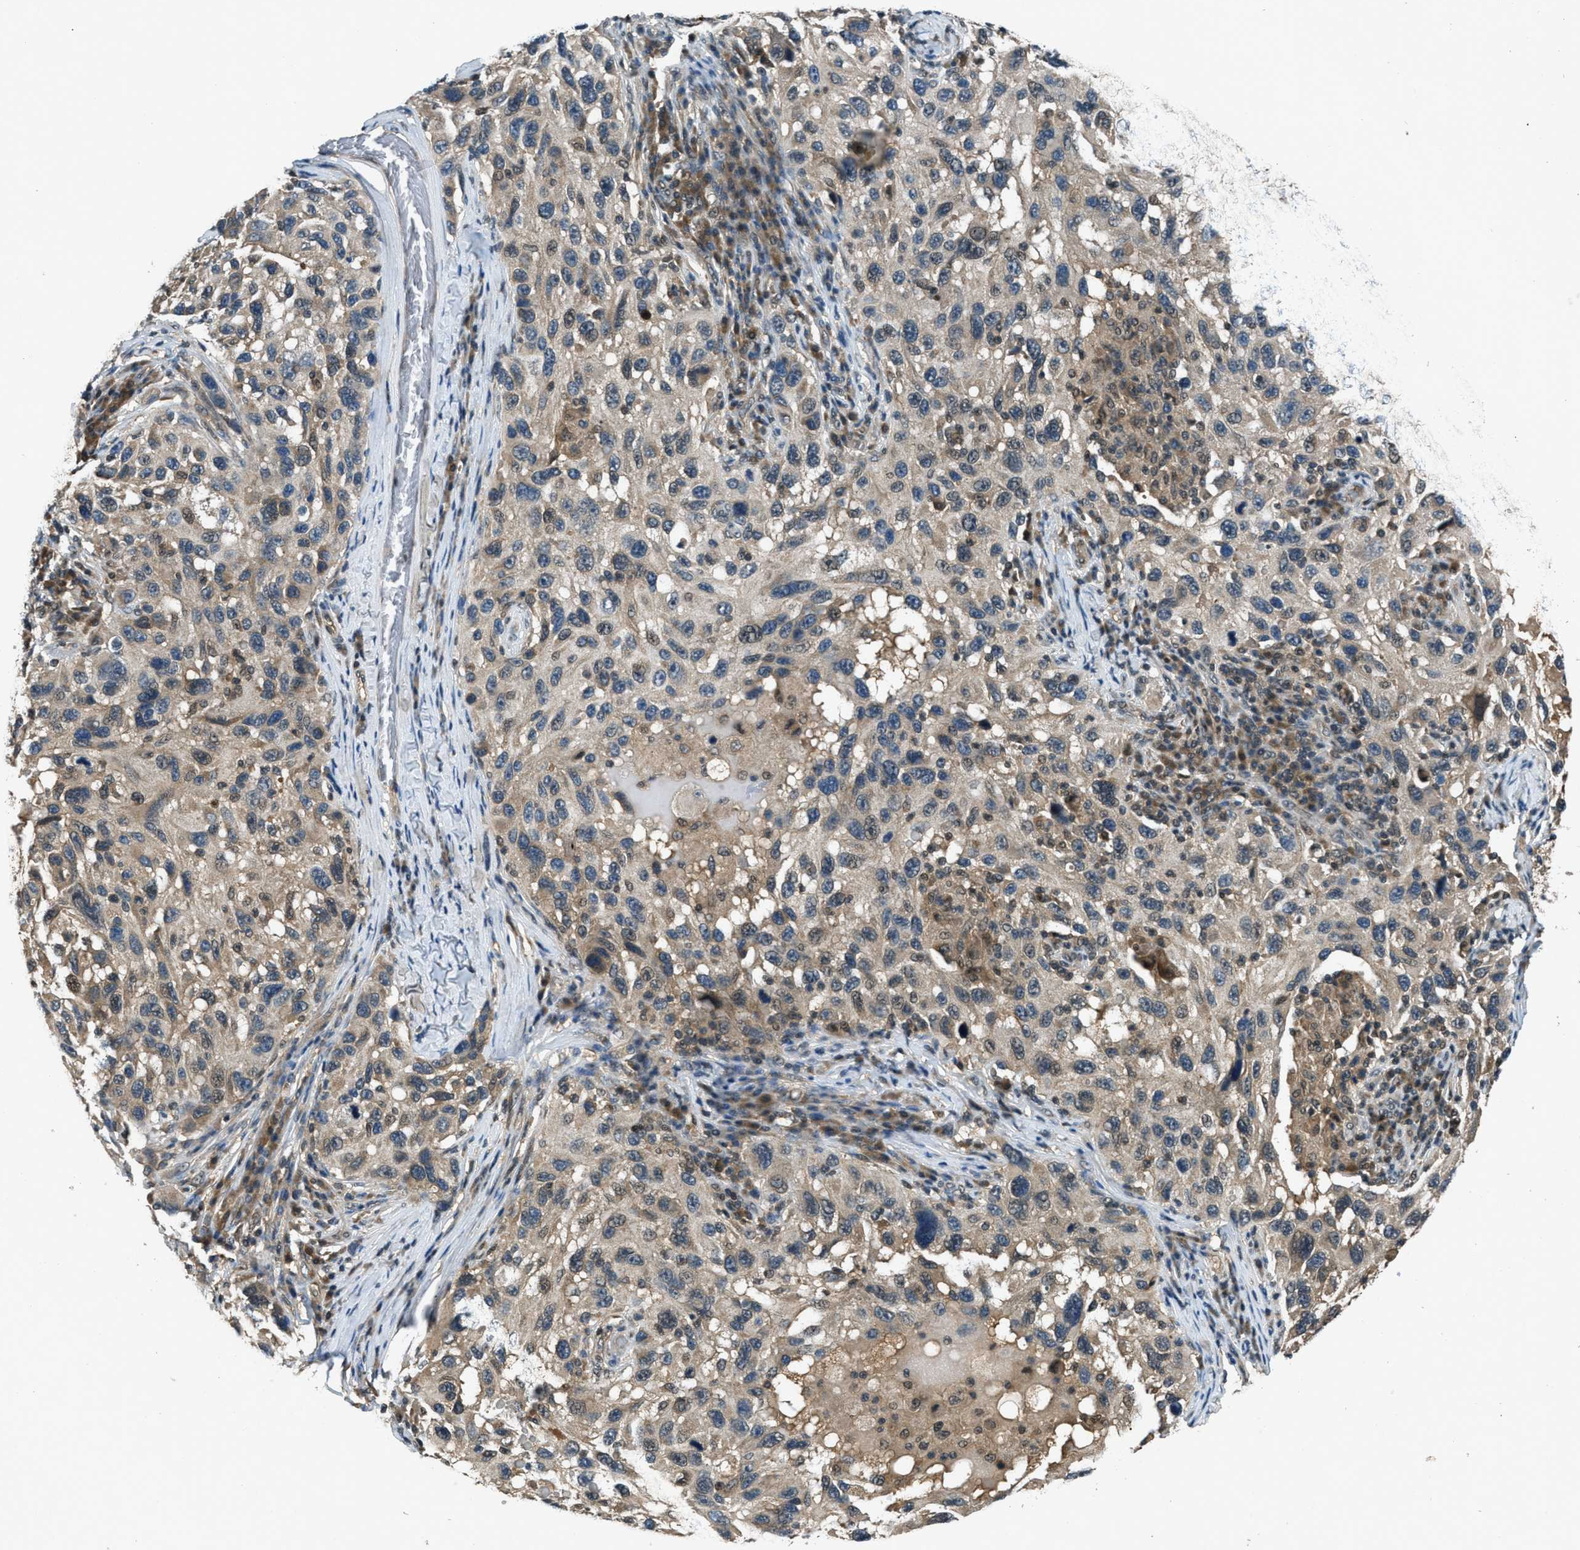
{"staining": {"intensity": "weak", "quantity": ">75%", "location": "cytoplasmic/membranous"}, "tissue": "melanoma", "cell_type": "Tumor cells", "image_type": "cancer", "snomed": [{"axis": "morphology", "description": "Malignant melanoma, NOS"}, {"axis": "topography", "description": "Skin"}], "caption": "High-magnification brightfield microscopy of melanoma stained with DAB (brown) and counterstained with hematoxylin (blue). tumor cells exhibit weak cytoplasmic/membranous positivity is seen in approximately>75% of cells.", "gene": "DUSP6", "patient": {"sex": "male", "age": 53}}